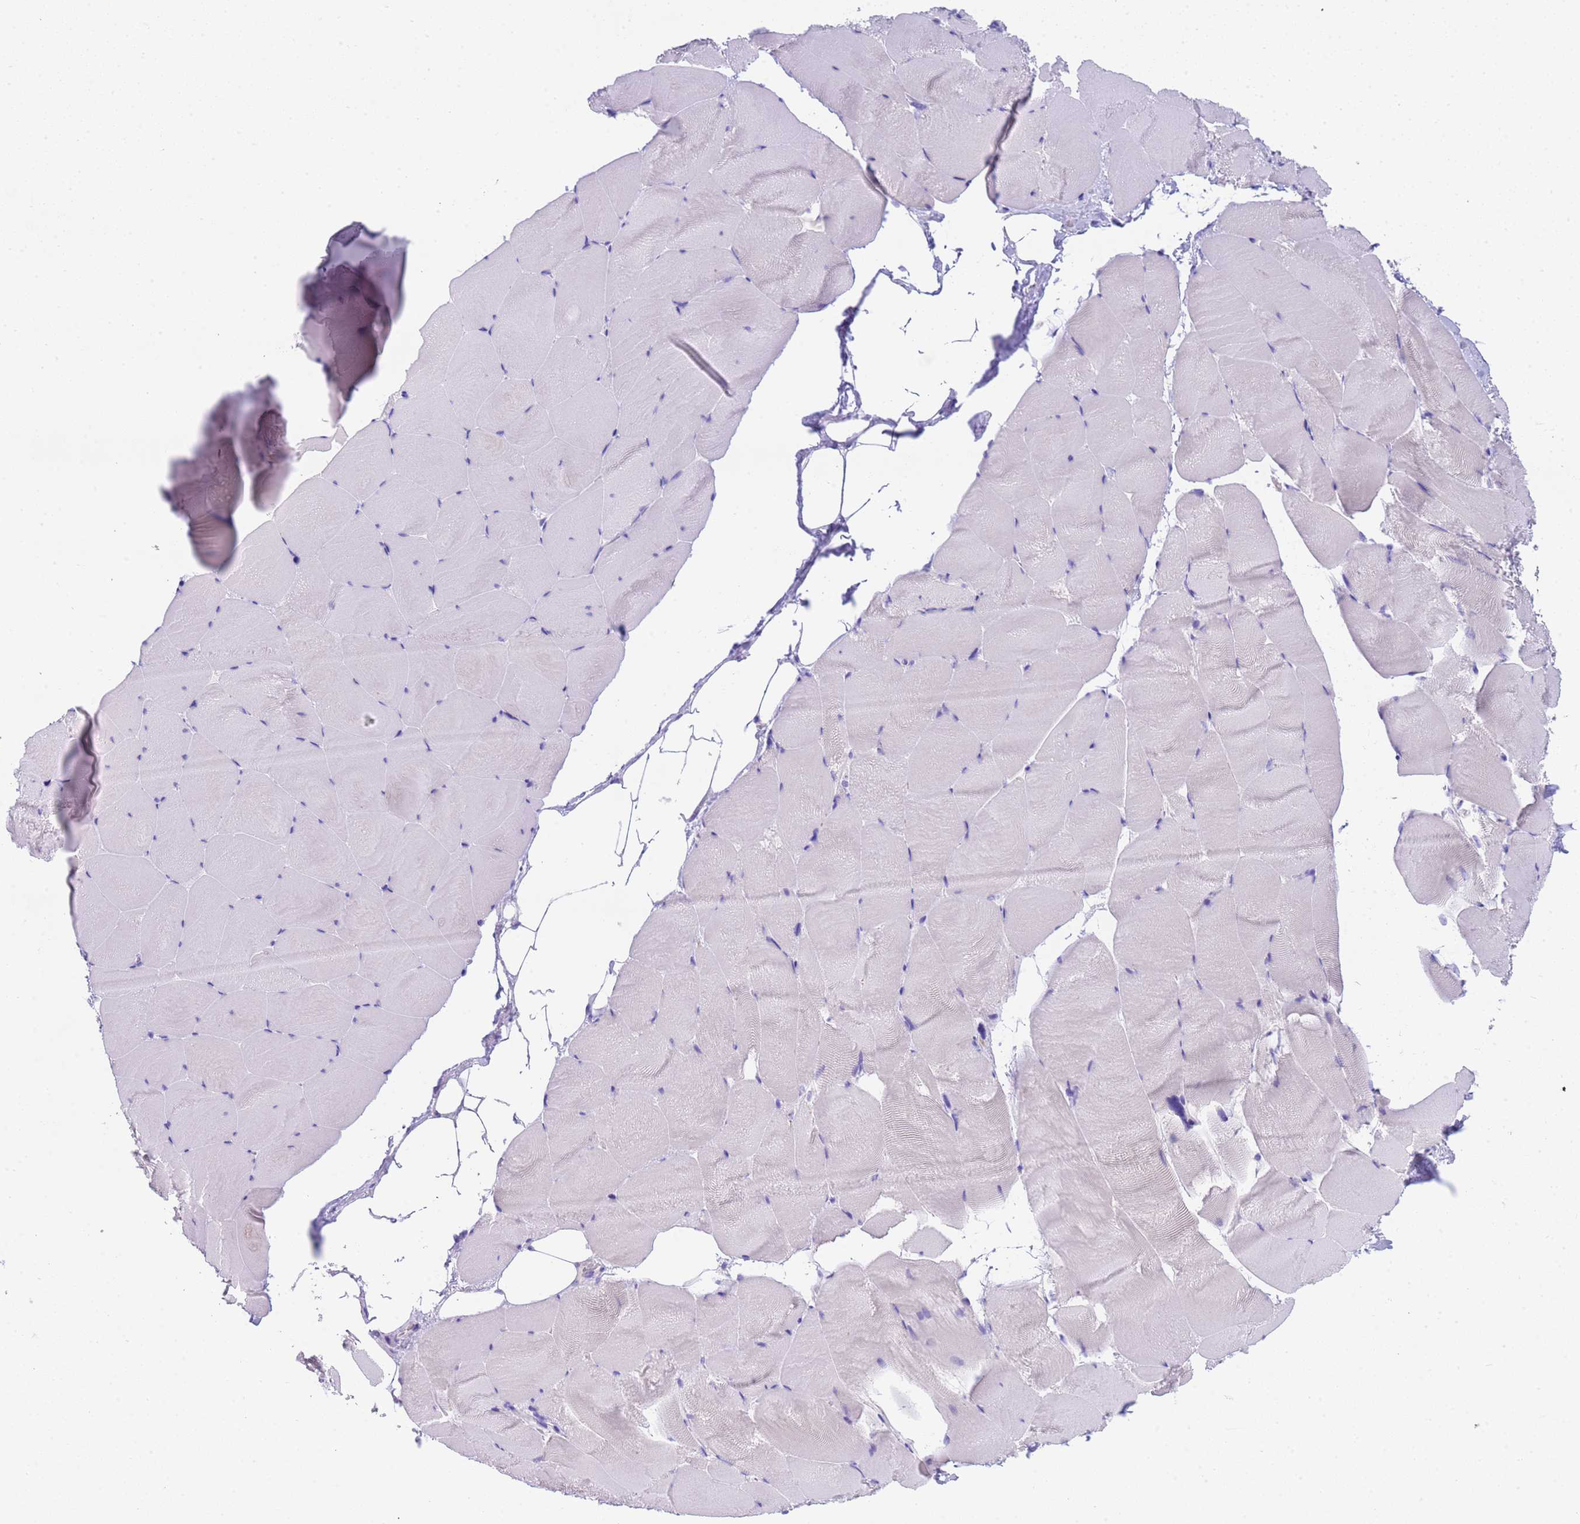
{"staining": {"intensity": "negative", "quantity": "none", "location": "none"}, "tissue": "skeletal muscle", "cell_type": "Myocytes", "image_type": "normal", "snomed": [{"axis": "morphology", "description": "Normal tissue, NOS"}, {"axis": "topography", "description": "Skeletal muscle"}], "caption": "This is an IHC histopathology image of unremarkable skeletal muscle. There is no positivity in myocytes.", "gene": "USP38", "patient": {"sex": "female", "age": 64}}